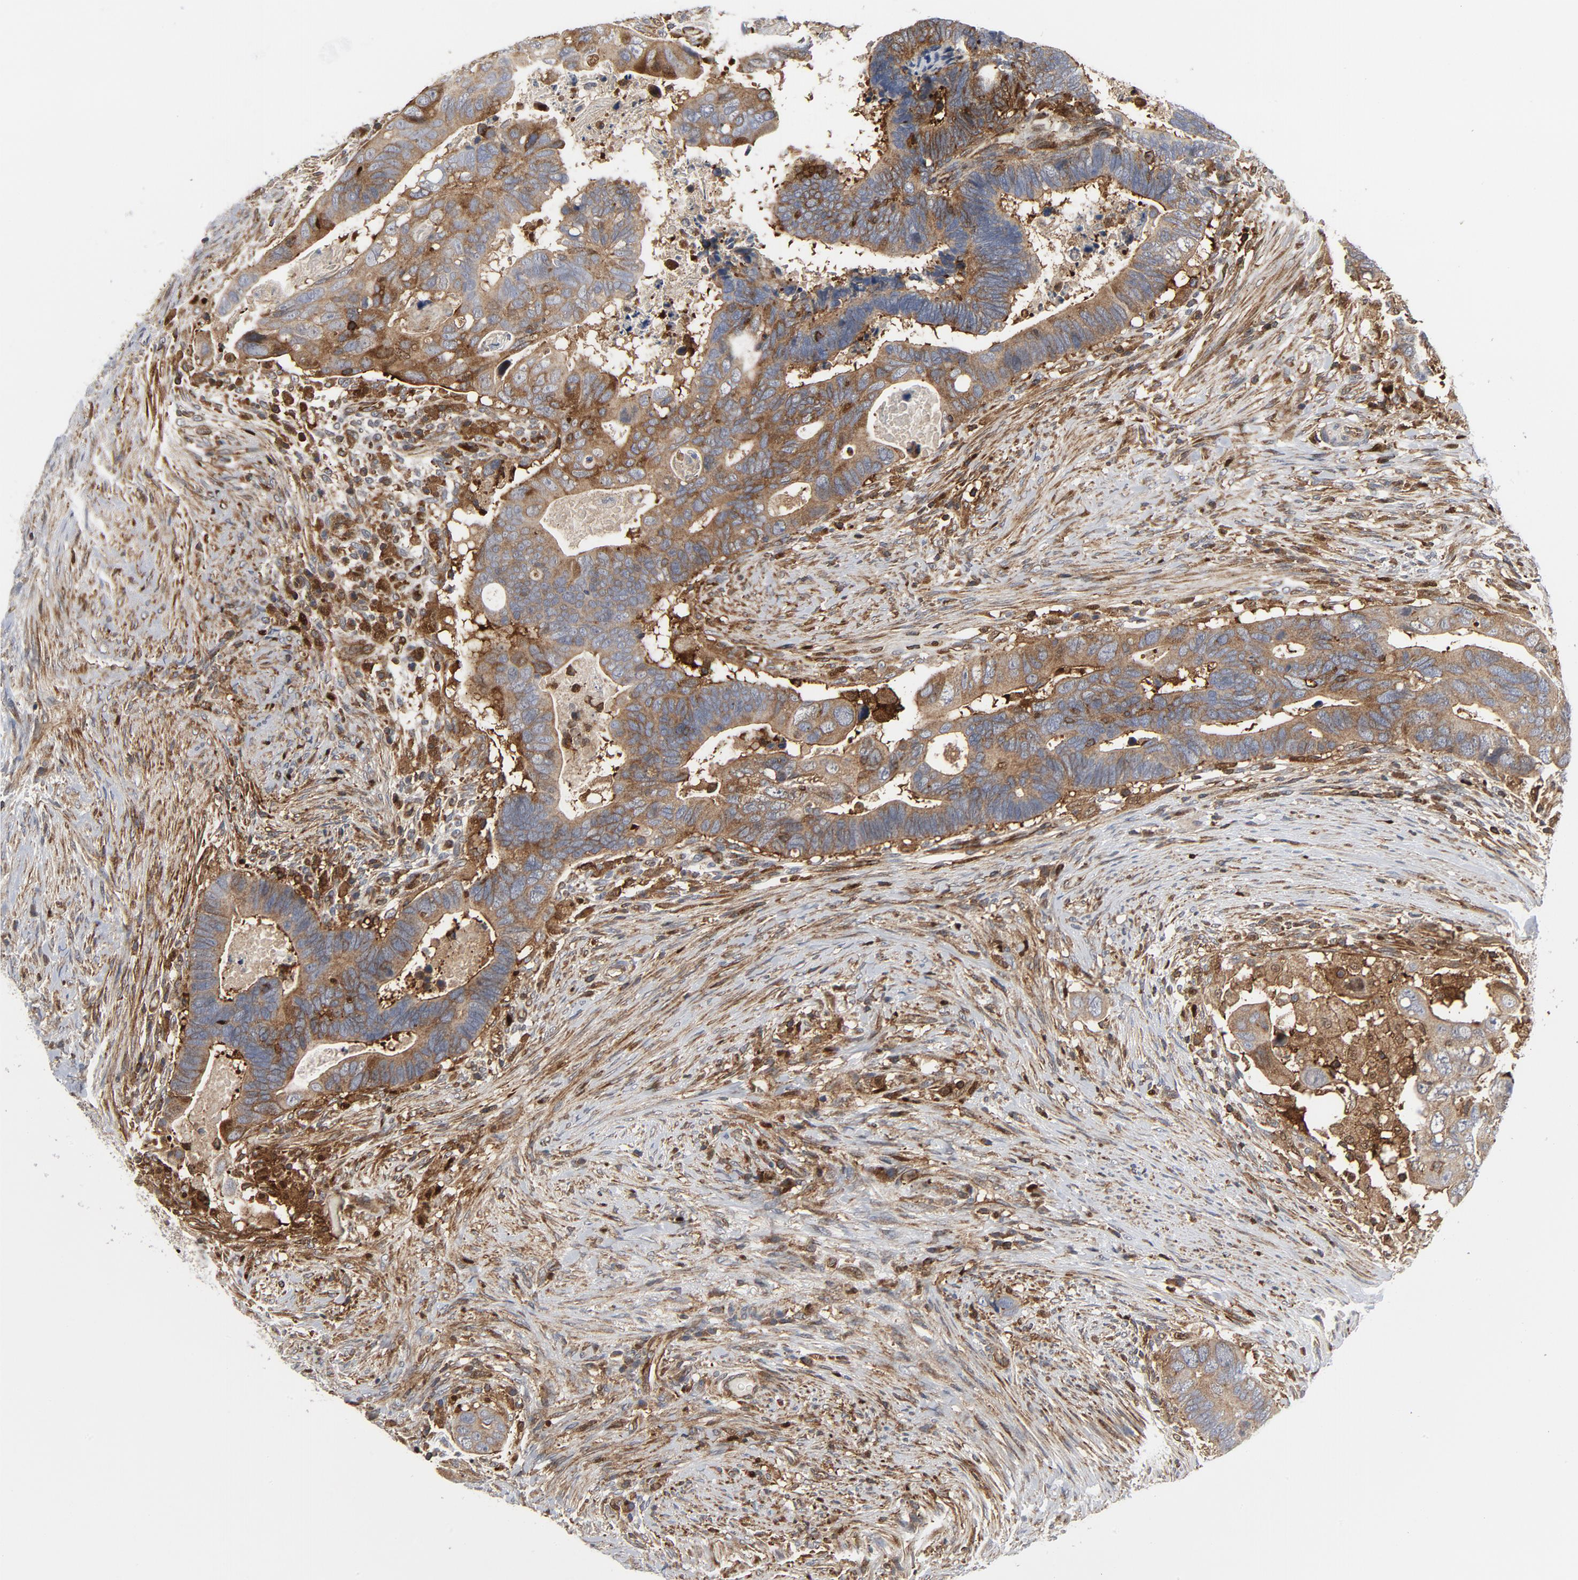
{"staining": {"intensity": "moderate", "quantity": ">75%", "location": "cytoplasmic/membranous"}, "tissue": "colorectal cancer", "cell_type": "Tumor cells", "image_type": "cancer", "snomed": [{"axis": "morphology", "description": "Adenocarcinoma, NOS"}, {"axis": "topography", "description": "Rectum"}], "caption": "Immunohistochemical staining of human colorectal cancer demonstrates medium levels of moderate cytoplasmic/membranous expression in approximately >75% of tumor cells.", "gene": "YES1", "patient": {"sex": "male", "age": 53}}